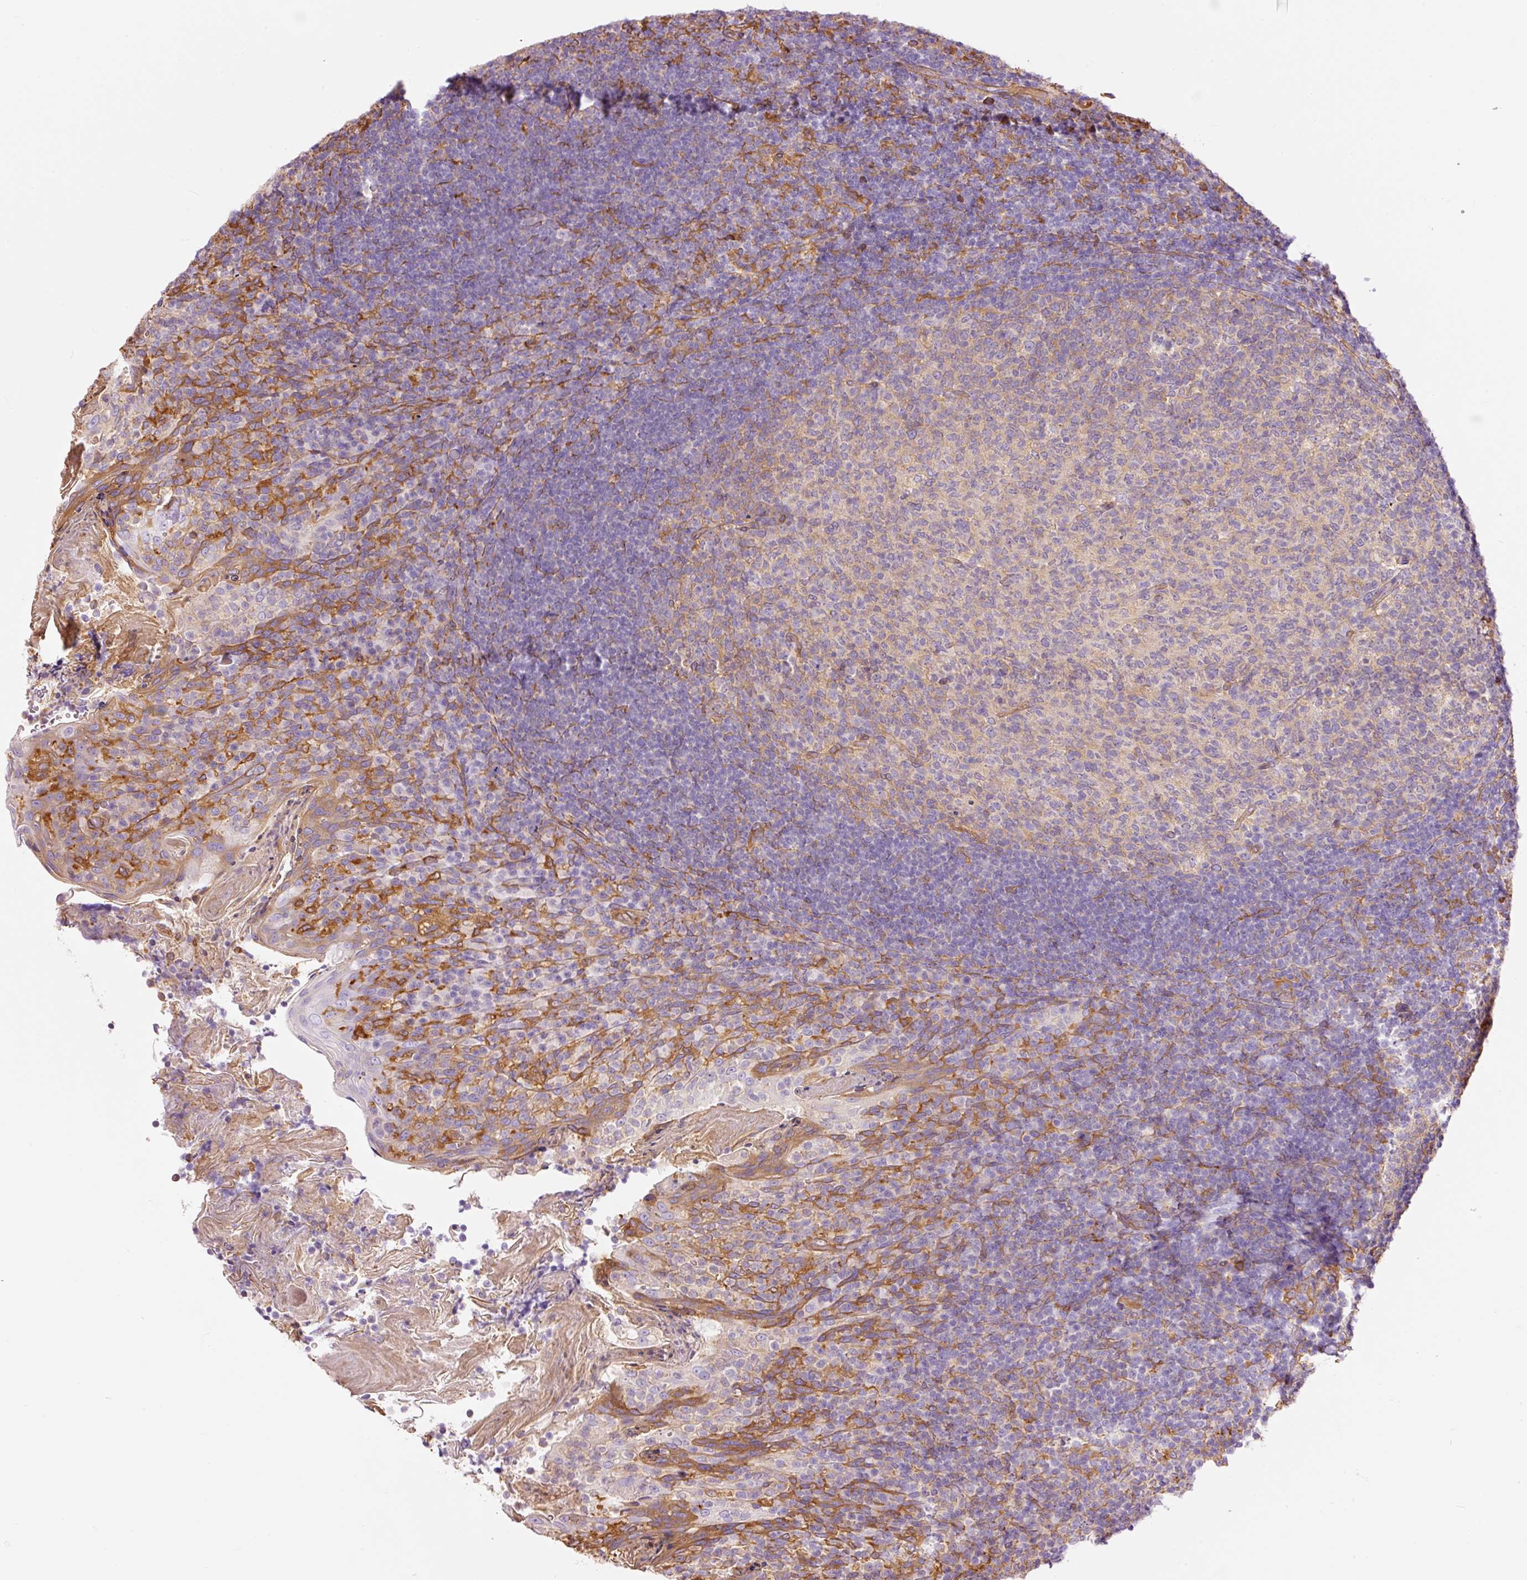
{"staining": {"intensity": "weak", "quantity": "25%-75%", "location": "cytoplasmic/membranous"}, "tissue": "tonsil", "cell_type": "Germinal center cells", "image_type": "normal", "snomed": [{"axis": "morphology", "description": "Normal tissue, NOS"}, {"axis": "topography", "description": "Tonsil"}], "caption": "IHC micrograph of unremarkable tonsil: human tonsil stained using immunohistochemistry (IHC) shows low levels of weak protein expression localized specifically in the cytoplasmic/membranous of germinal center cells, appearing as a cytoplasmic/membranous brown color.", "gene": "ENSG00000249624", "patient": {"sex": "female", "age": 10}}